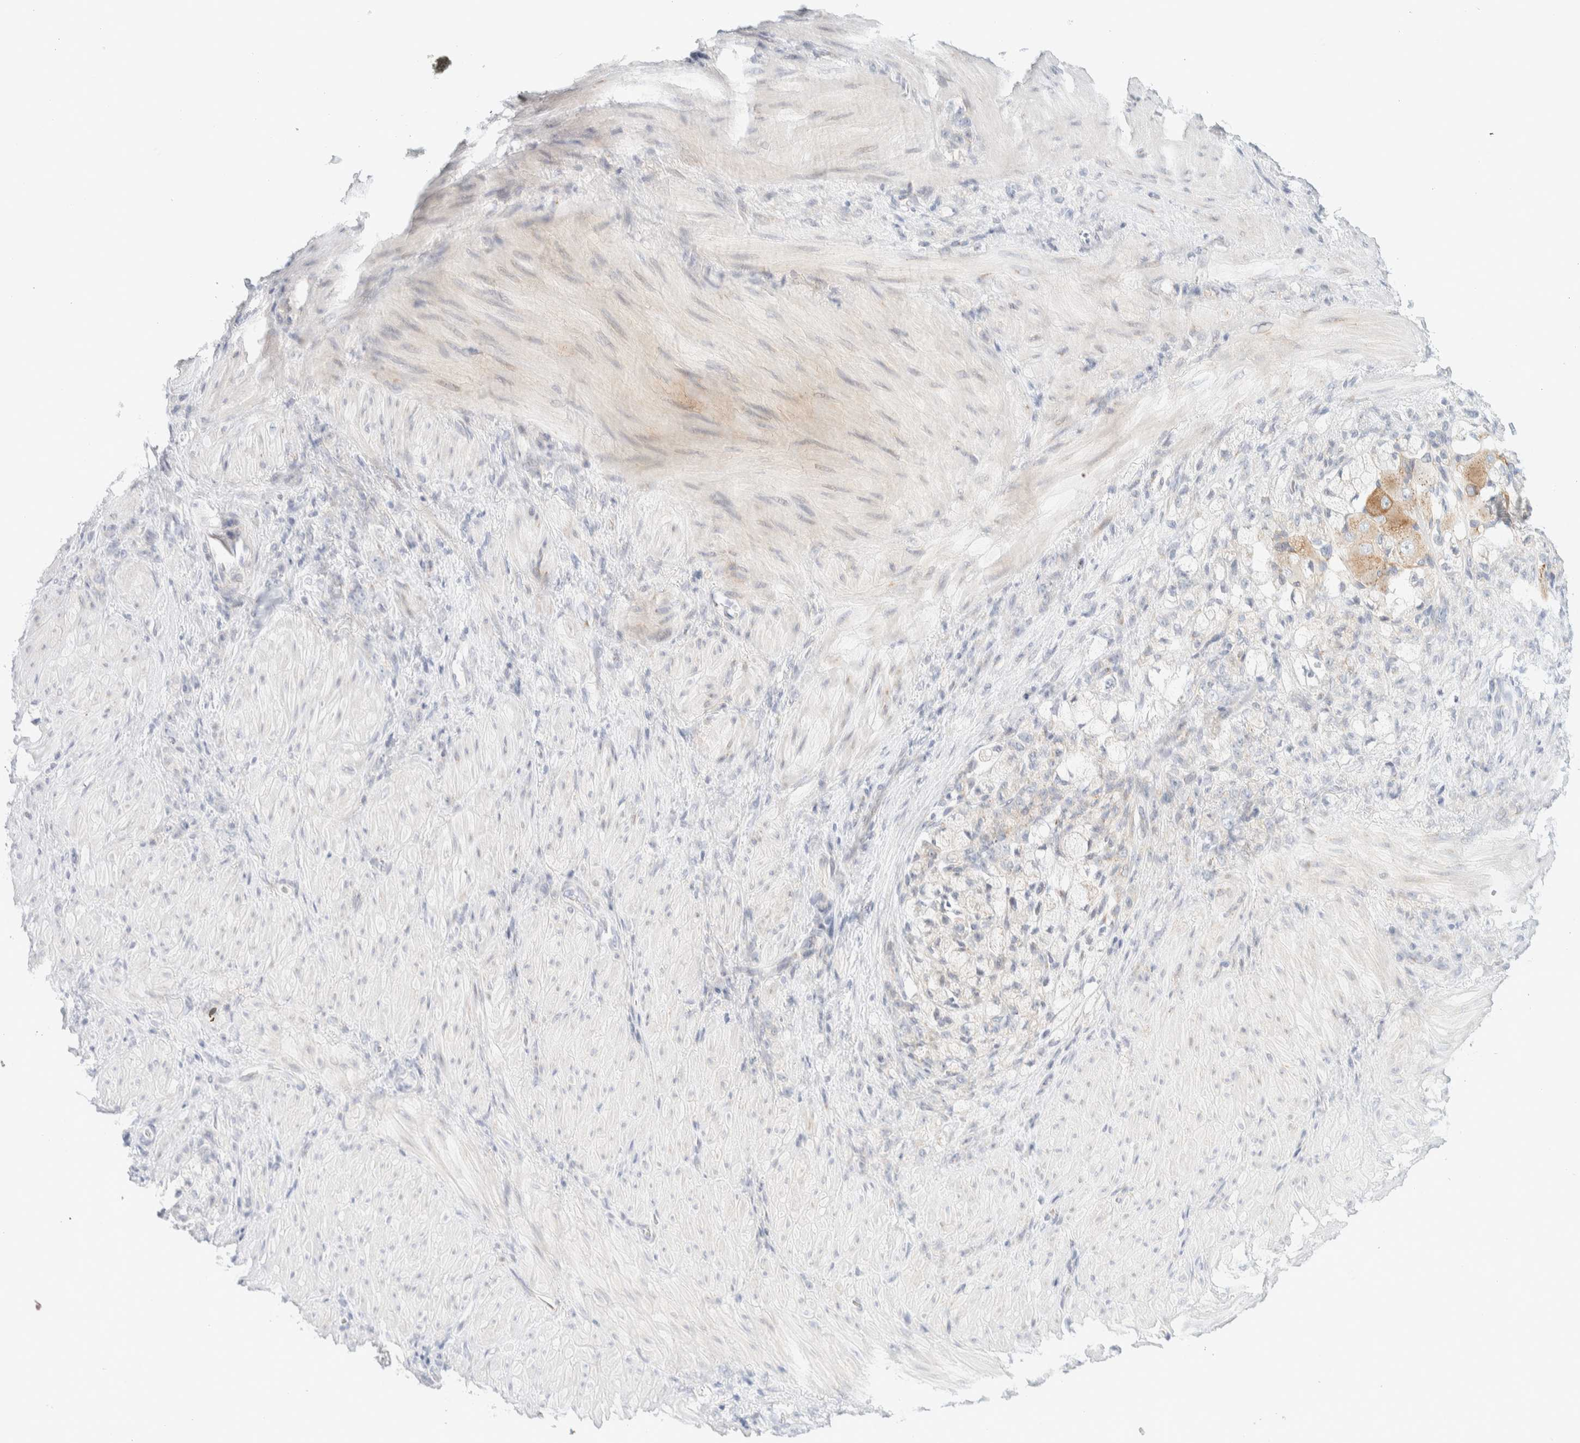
{"staining": {"intensity": "moderate", "quantity": "<25%", "location": "cytoplasmic/membranous"}, "tissue": "stomach cancer", "cell_type": "Tumor cells", "image_type": "cancer", "snomed": [{"axis": "morphology", "description": "Normal tissue, NOS"}, {"axis": "morphology", "description": "Adenocarcinoma, NOS"}, {"axis": "topography", "description": "Stomach"}], "caption": "This histopathology image shows IHC staining of human stomach cancer, with low moderate cytoplasmic/membranous staining in approximately <25% of tumor cells.", "gene": "SPNS3", "patient": {"sex": "male", "age": 82}}